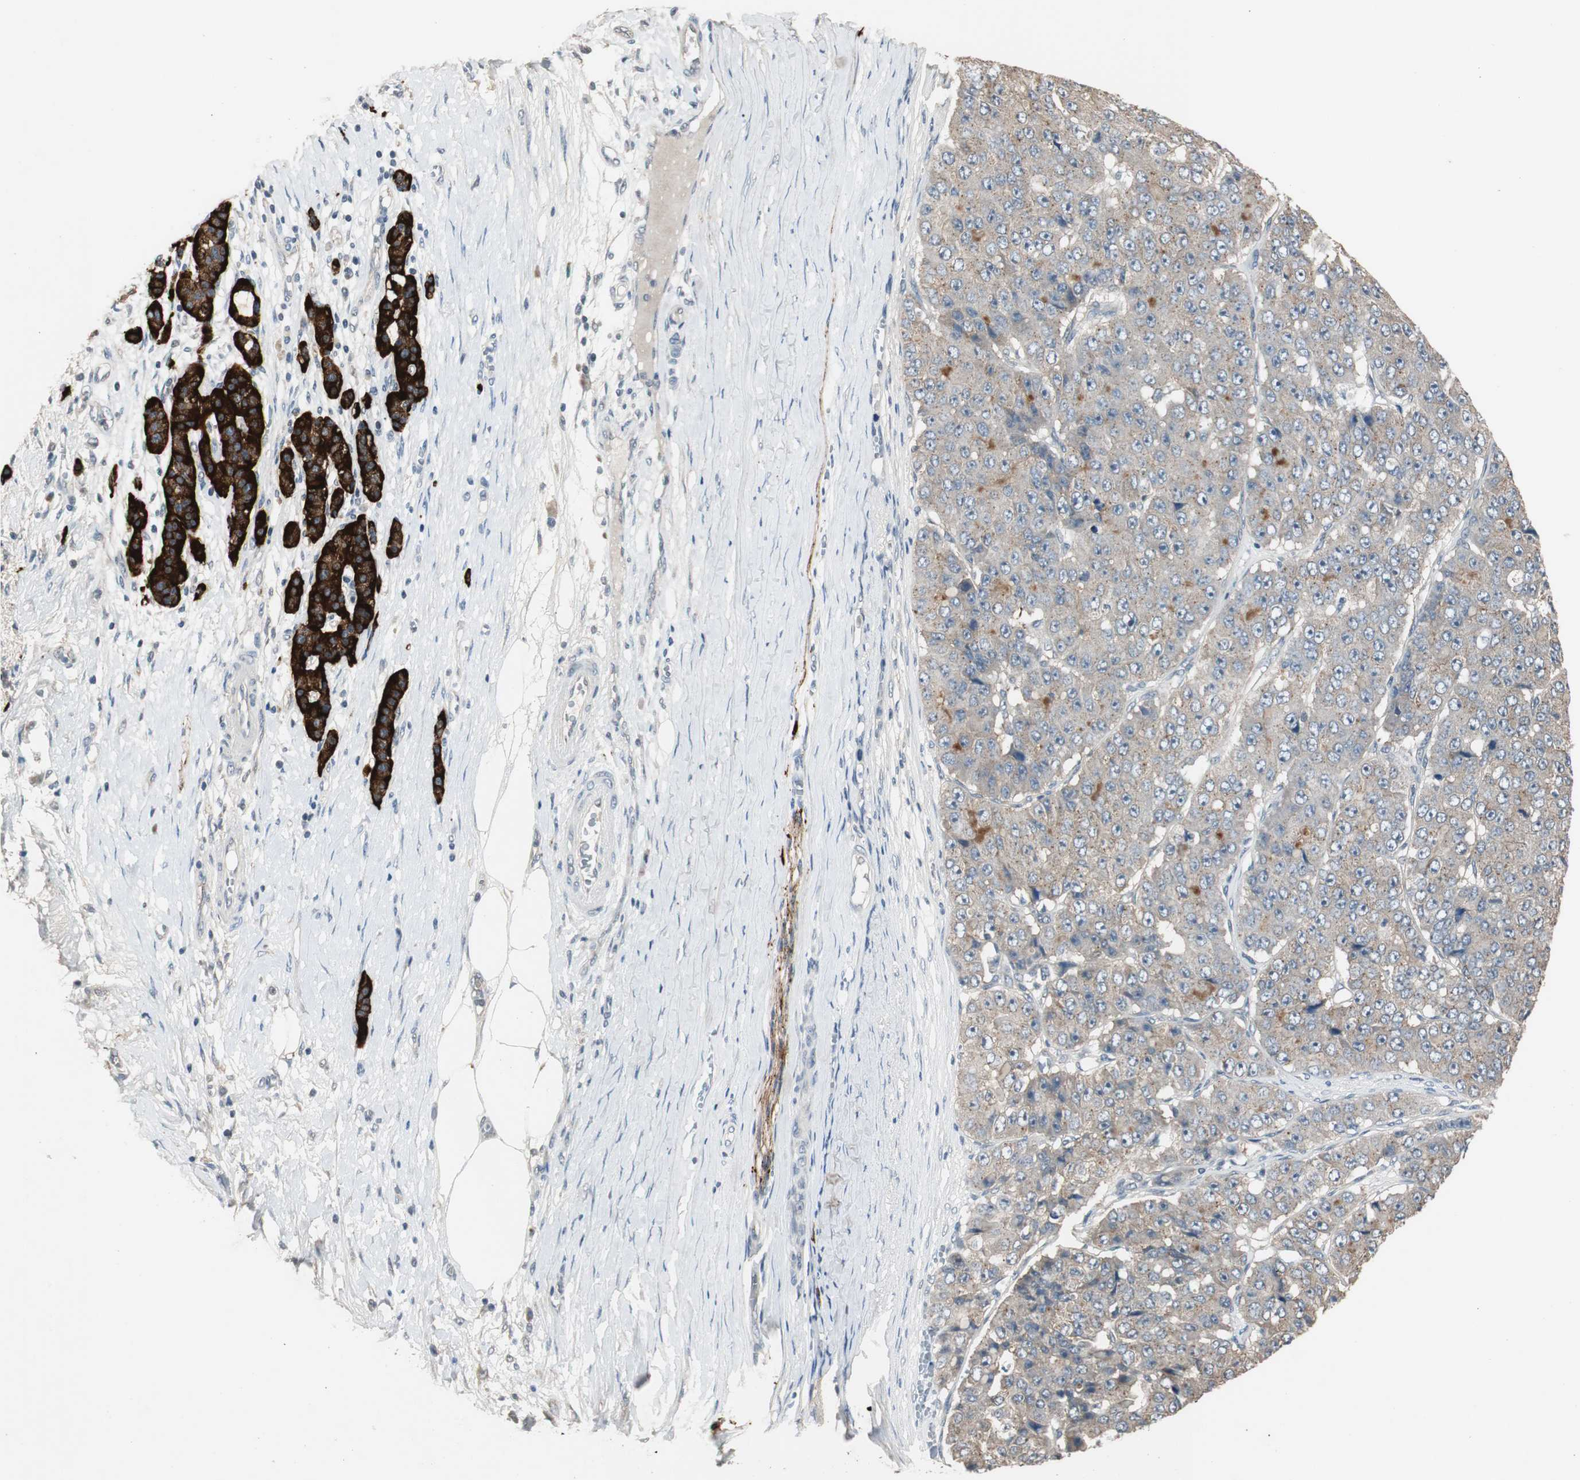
{"staining": {"intensity": "weak", "quantity": "25%-75%", "location": "cytoplasmic/membranous"}, "tissue": "pancreatic cancer", "cell_type": "Tumor cells", "image_type": "cancer", "snomed": [{"axis": "morphology", "description": "Adenocarcinoma, NOS"}, {"axis": "topography", "description": "Pancreas"}], "caption": "This photomicrograph displays IHC staining of human pancreatic adenocarcinoma, with low weak cytoplasmic/membranous expression in approximately 25%-75% of tumor cells.", "gene": "PTPRN2", "patient": {"sex": "male", "age": 50}}